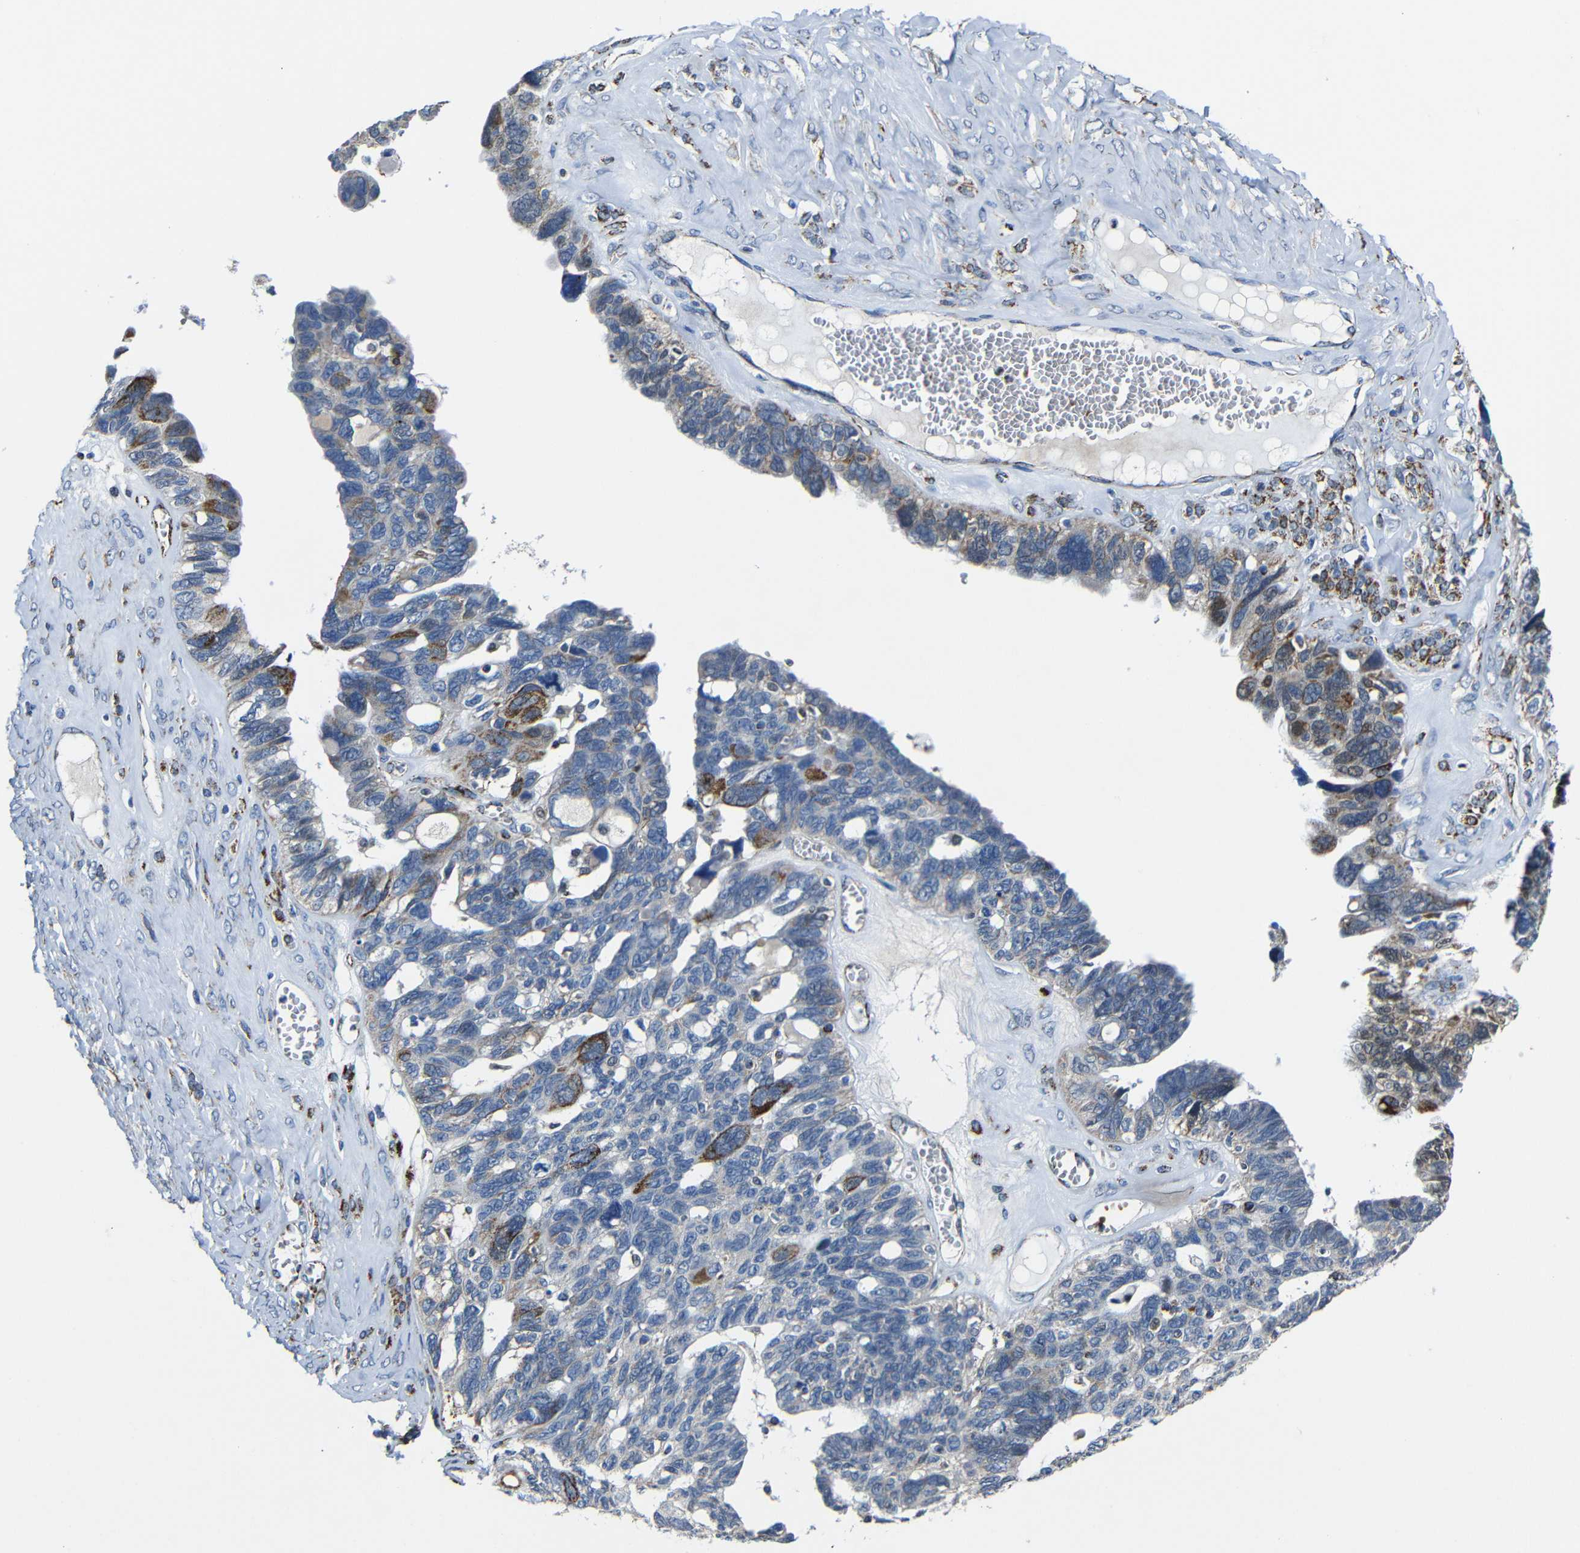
{"staining": {"intensity": "moderate", "quantity": "<25%", "location": "cytoplasmic/membranous"}, "tissue": "ovarian cancer", "cell_type": "Tumor cells", "image_type": "cancer", "snomed": [{"axis": "morphology", "description": "Cystadenocarcinoma, serous, NOS"}, {"axis": "topography", "description": "Ovary"}], "caption": "Brown immunohistochemical staining in human ovarian cancer (serous cystadenocarcinoma) reveals moderate cytoplasmic/membranous staining in approximately <25% of tumor cells. The staining was performed using DAB to visualize the protein expression in brown, while the nuclei were stained in blue with hematoxylin (Magnification: 20x).", "gene": "CA5B", "patient": {"sex": "female", "age": 79}}